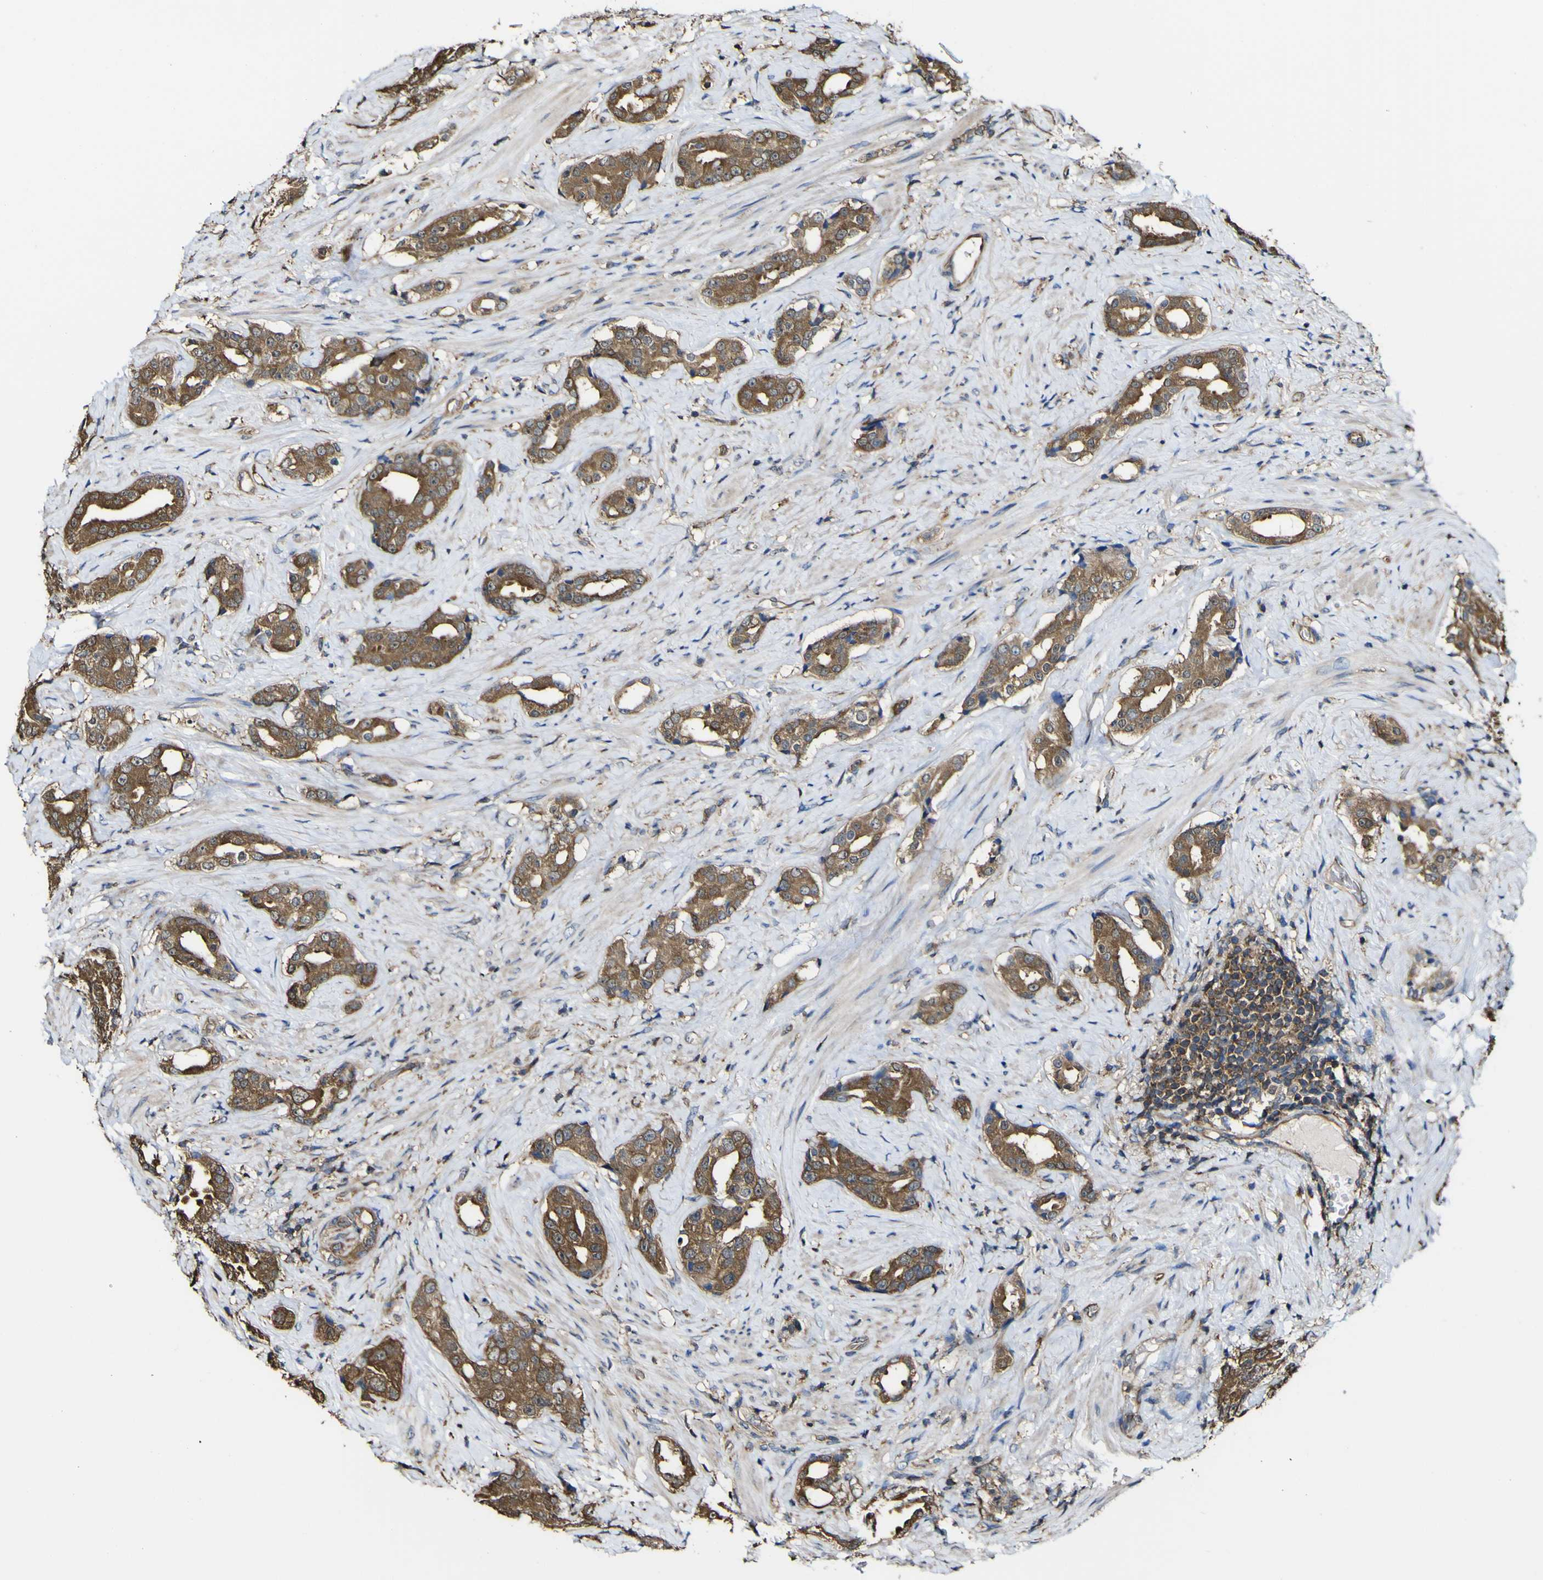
{"staining": {"intensity": "moderate", "quantity": ">75%", "location": "cytoplasmic/membranous"}, "tissue": "prostate cancer", "cell_type": "Tumor cells", "image_type": "cancer", "snomed": [{"axis": "morphology", "description": "Adenocarcinoma, High grade"}, {"axis": "topography", "description": "Prostate"}], "caption": "About >75% of tumor cells in human prostate cancer (high-grade adenocarcinoma) demonstrate moderate cytoplasmic/membranous protein expression as visualized by brown immunohistochemical staining.", "gene": "PTPRR", "patient": {"sex": "male", "age": 71}}